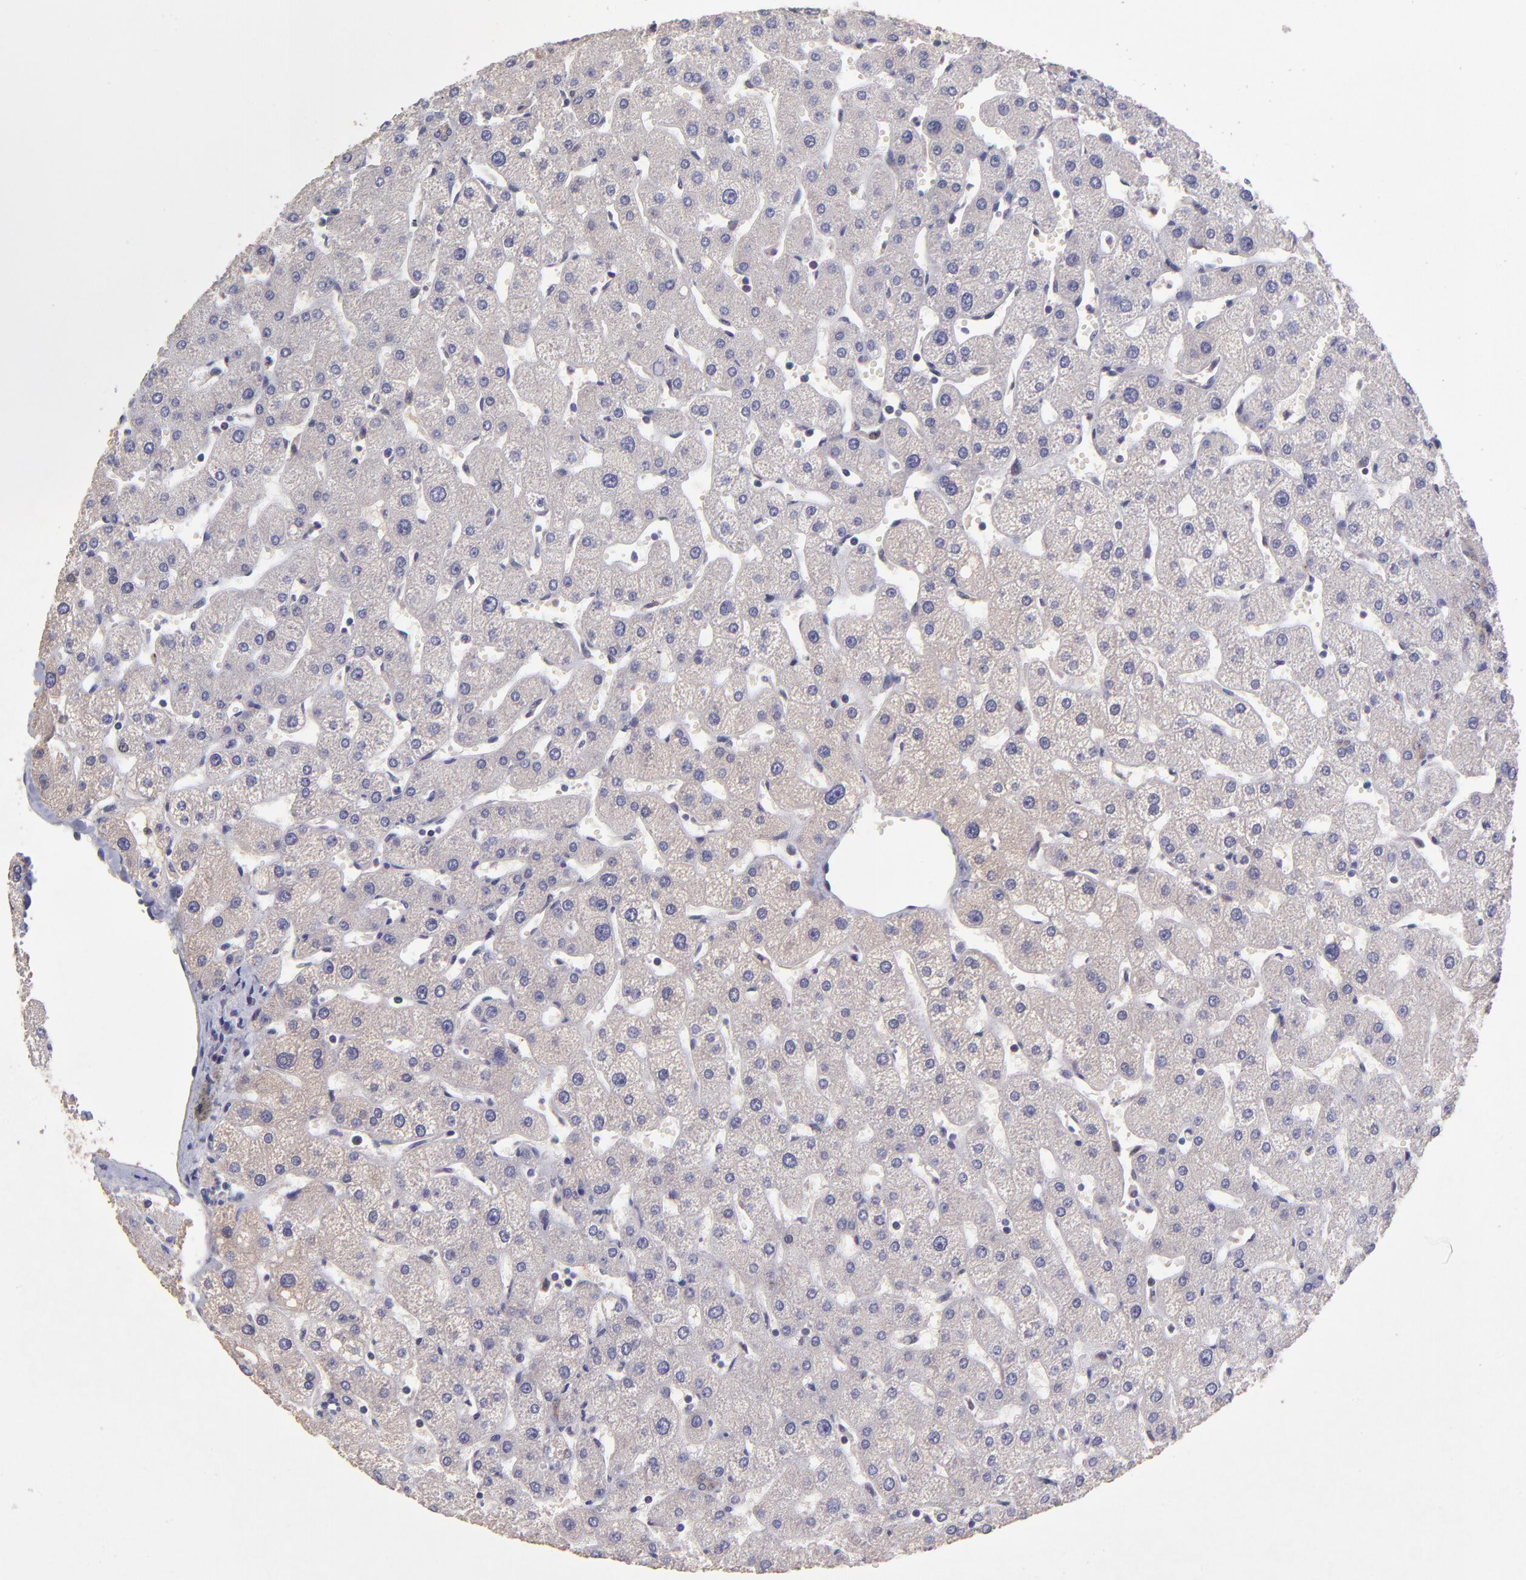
{"staining": {"intensity": "negative", "quantity": "none", "location": "none"}, "tissue": "liver", "cell_type": "Cholangiocytes", "image_type": "normal", "snomed": [{"axis": "morphology", "description": "Normal tissue, NOS"}, {"axis": "topography", "description": "Liver"}], "caption": "The image demonstrates no staining of cholangiocytes in benign liver.", "gene": "NSF", "patient": {"sex": "male", "age": 67}}